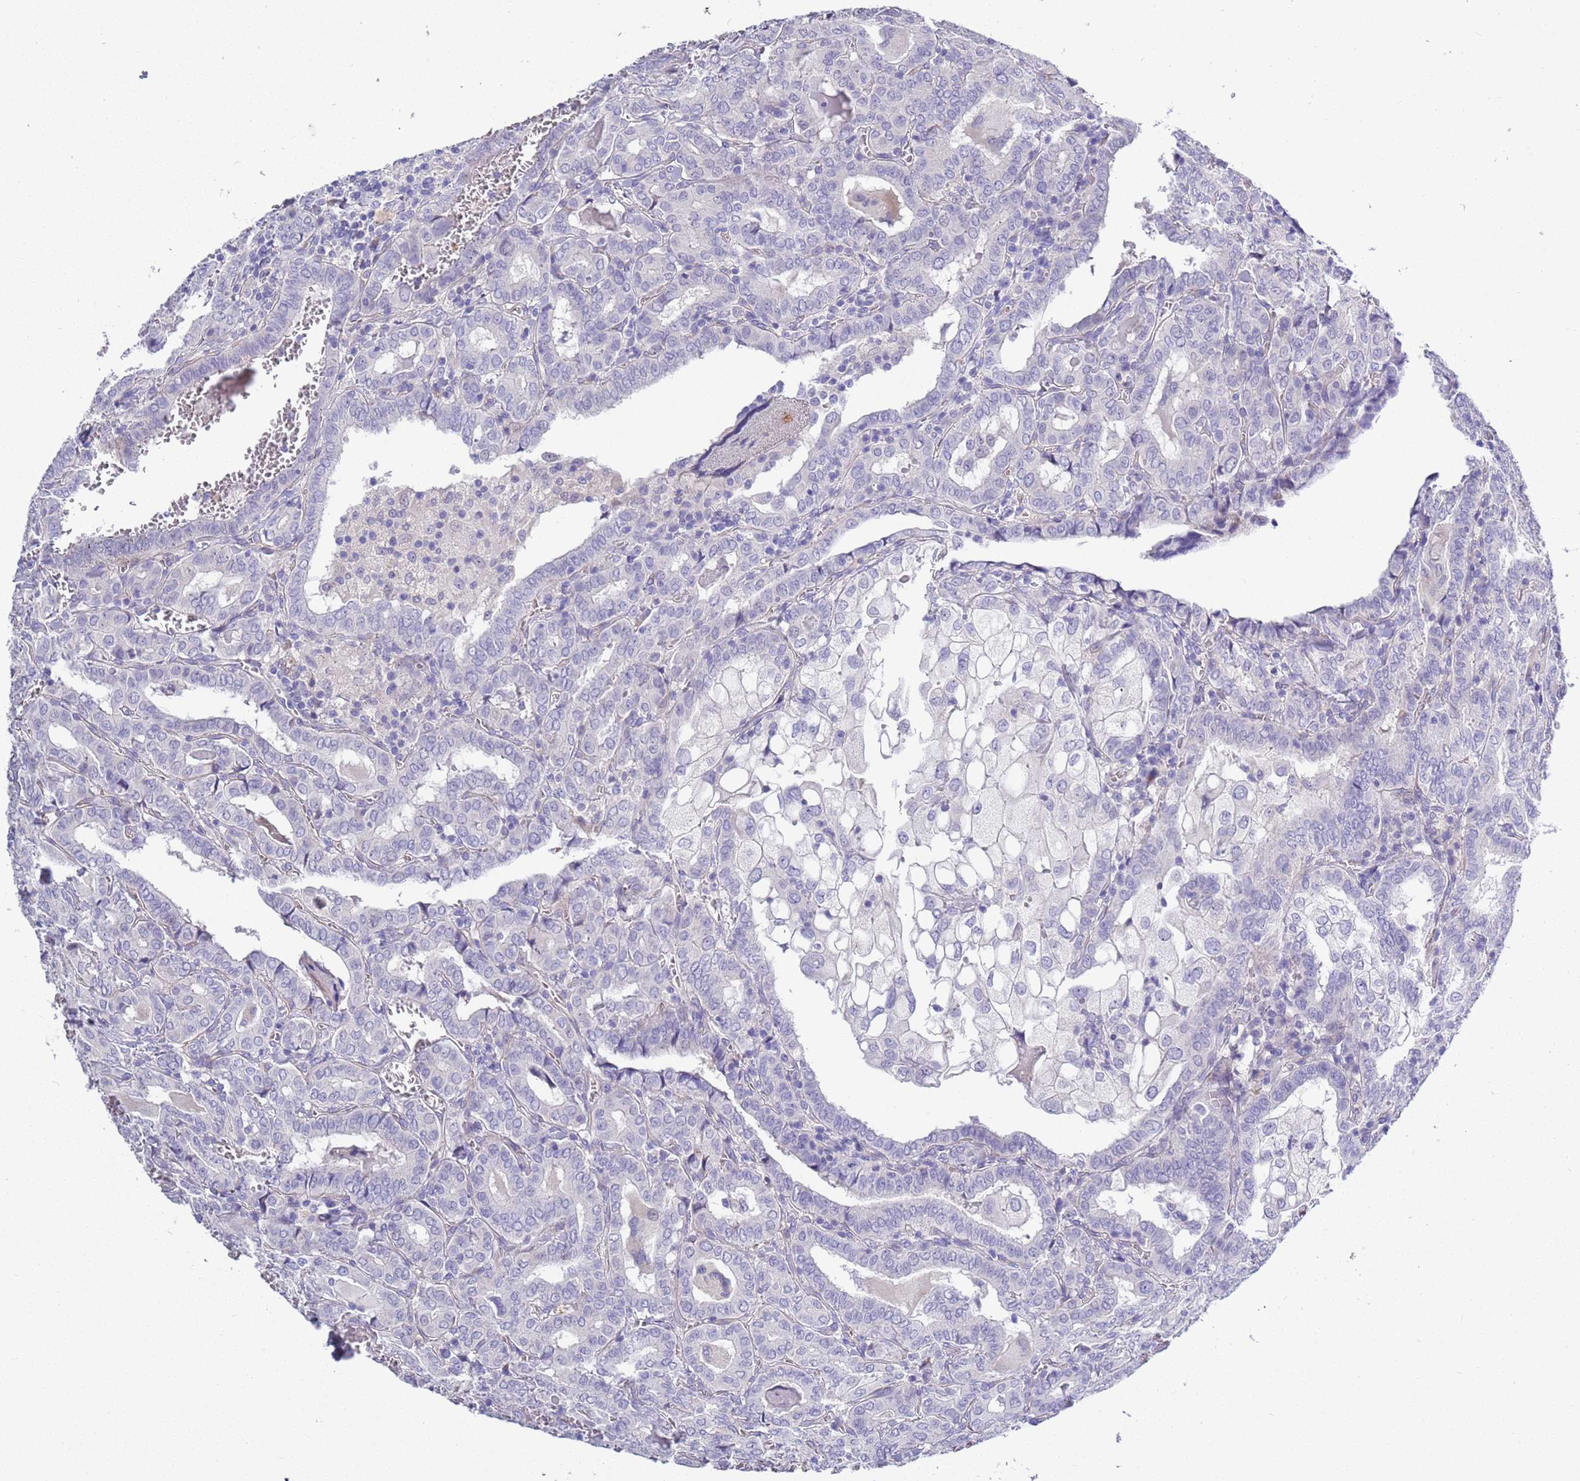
{"staining": {"intensity": "negative", "quantity": "none", "location": "none"}, "tissue": "thyroid cancer", "cell_type": "Tumor cells", "image_type": "cancer", "snomed": [{"axis": "morphology", "description": "Papillary adenocarcinoma, NOS"}, {"axis": "topography", "description": "Thyroid gland"}], "caption": "The micrograph demonstrates no significant positivity in tumor cells of thyroid cancer (papillary adenocarcinoma).", "gene": "BRMS1L", "patient": {"sex": "female", "age": 72}}